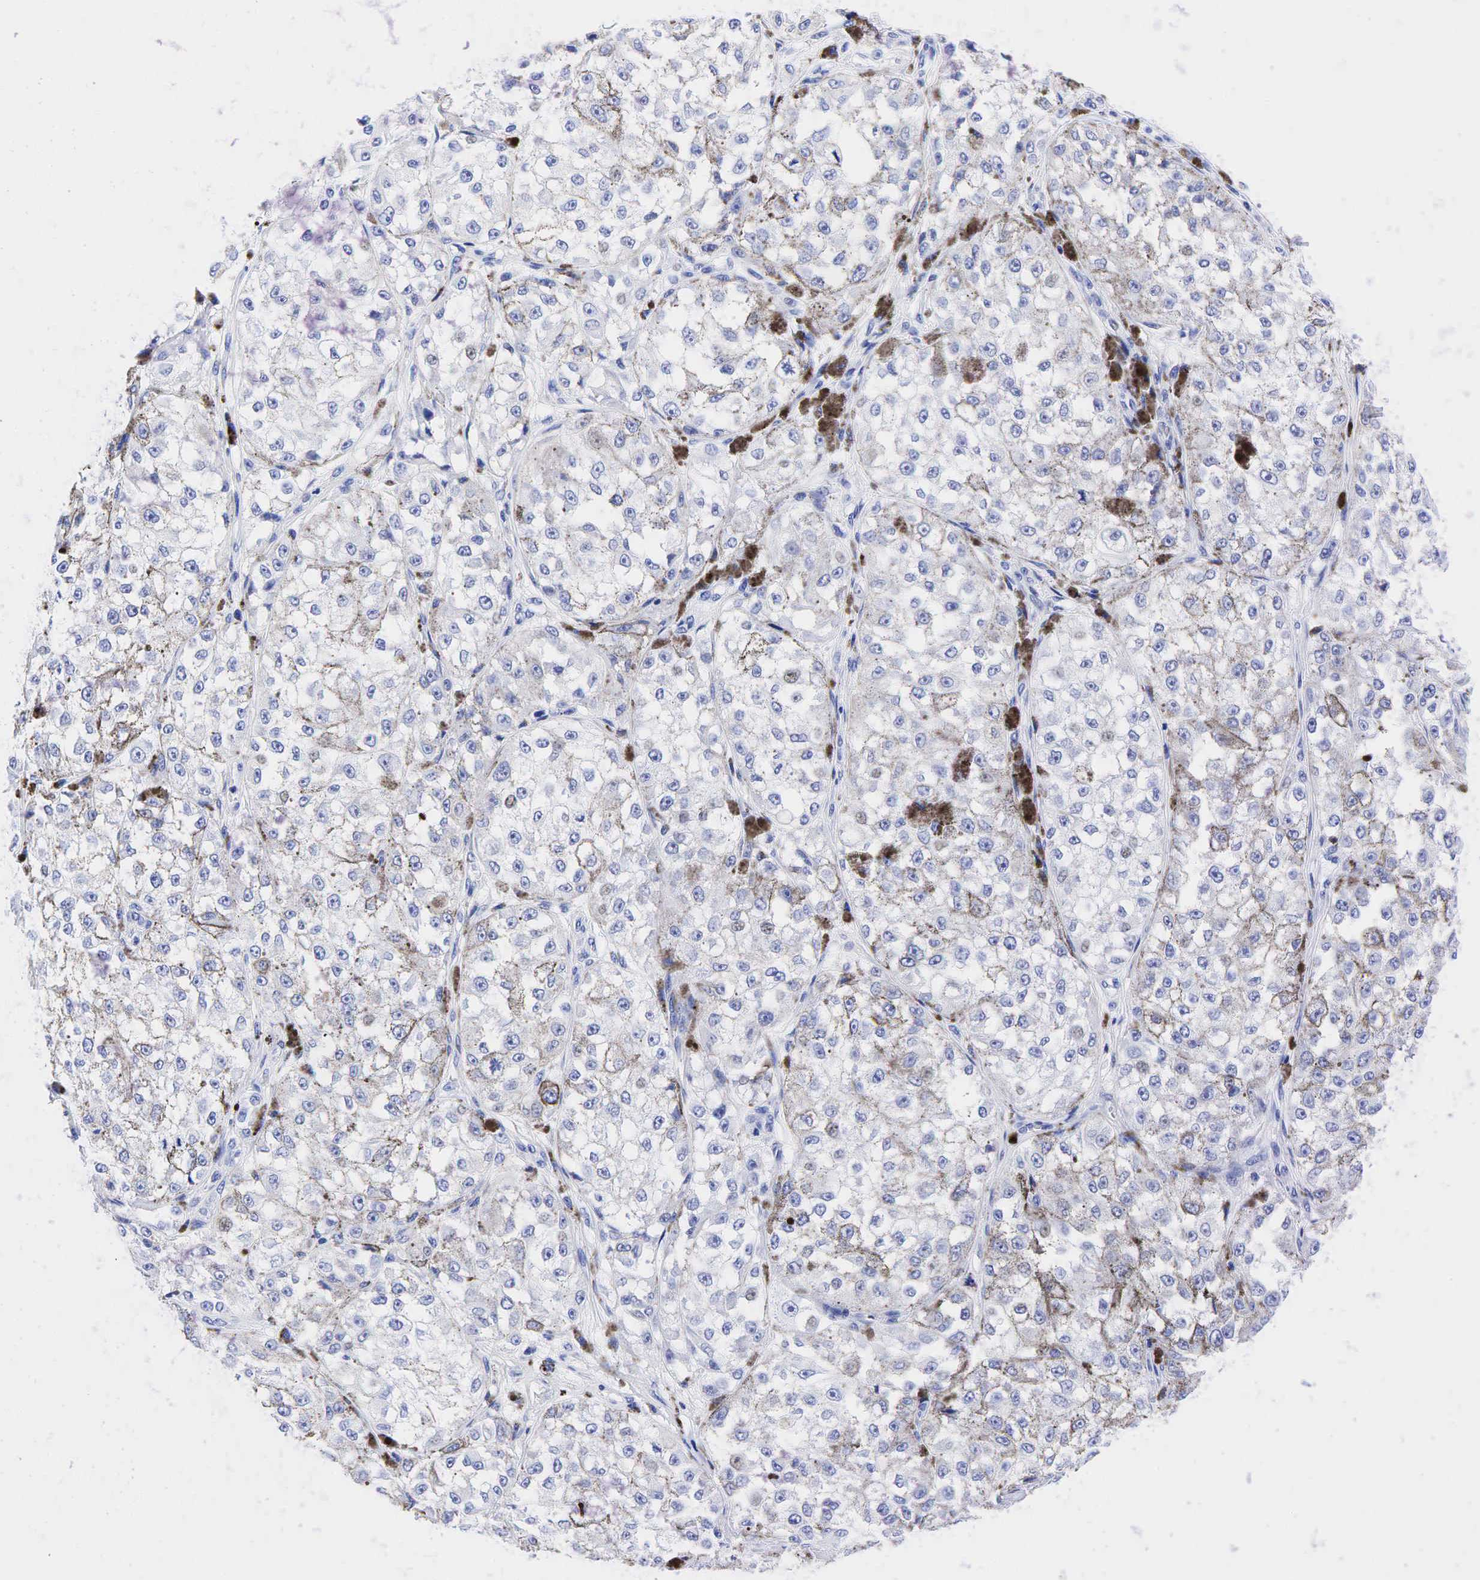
{"staining": {"intensity": "negative", "quantity": "none", "location": "none"}, "tissue": "melanoma", "cell_type": "Tumor cells", "image_type": "cancer", "snomed": [{"axis": "morphology", "description": "Malignant melanoma, NOS"}, {"axis": "topography", "description": "Skin"}], "caption": "The immunohistochemistry image has no significant positivity in tumor cells of melanoma tissue.", "gene": "ESR1", "patient": {"sex": "male", "age": 67}}